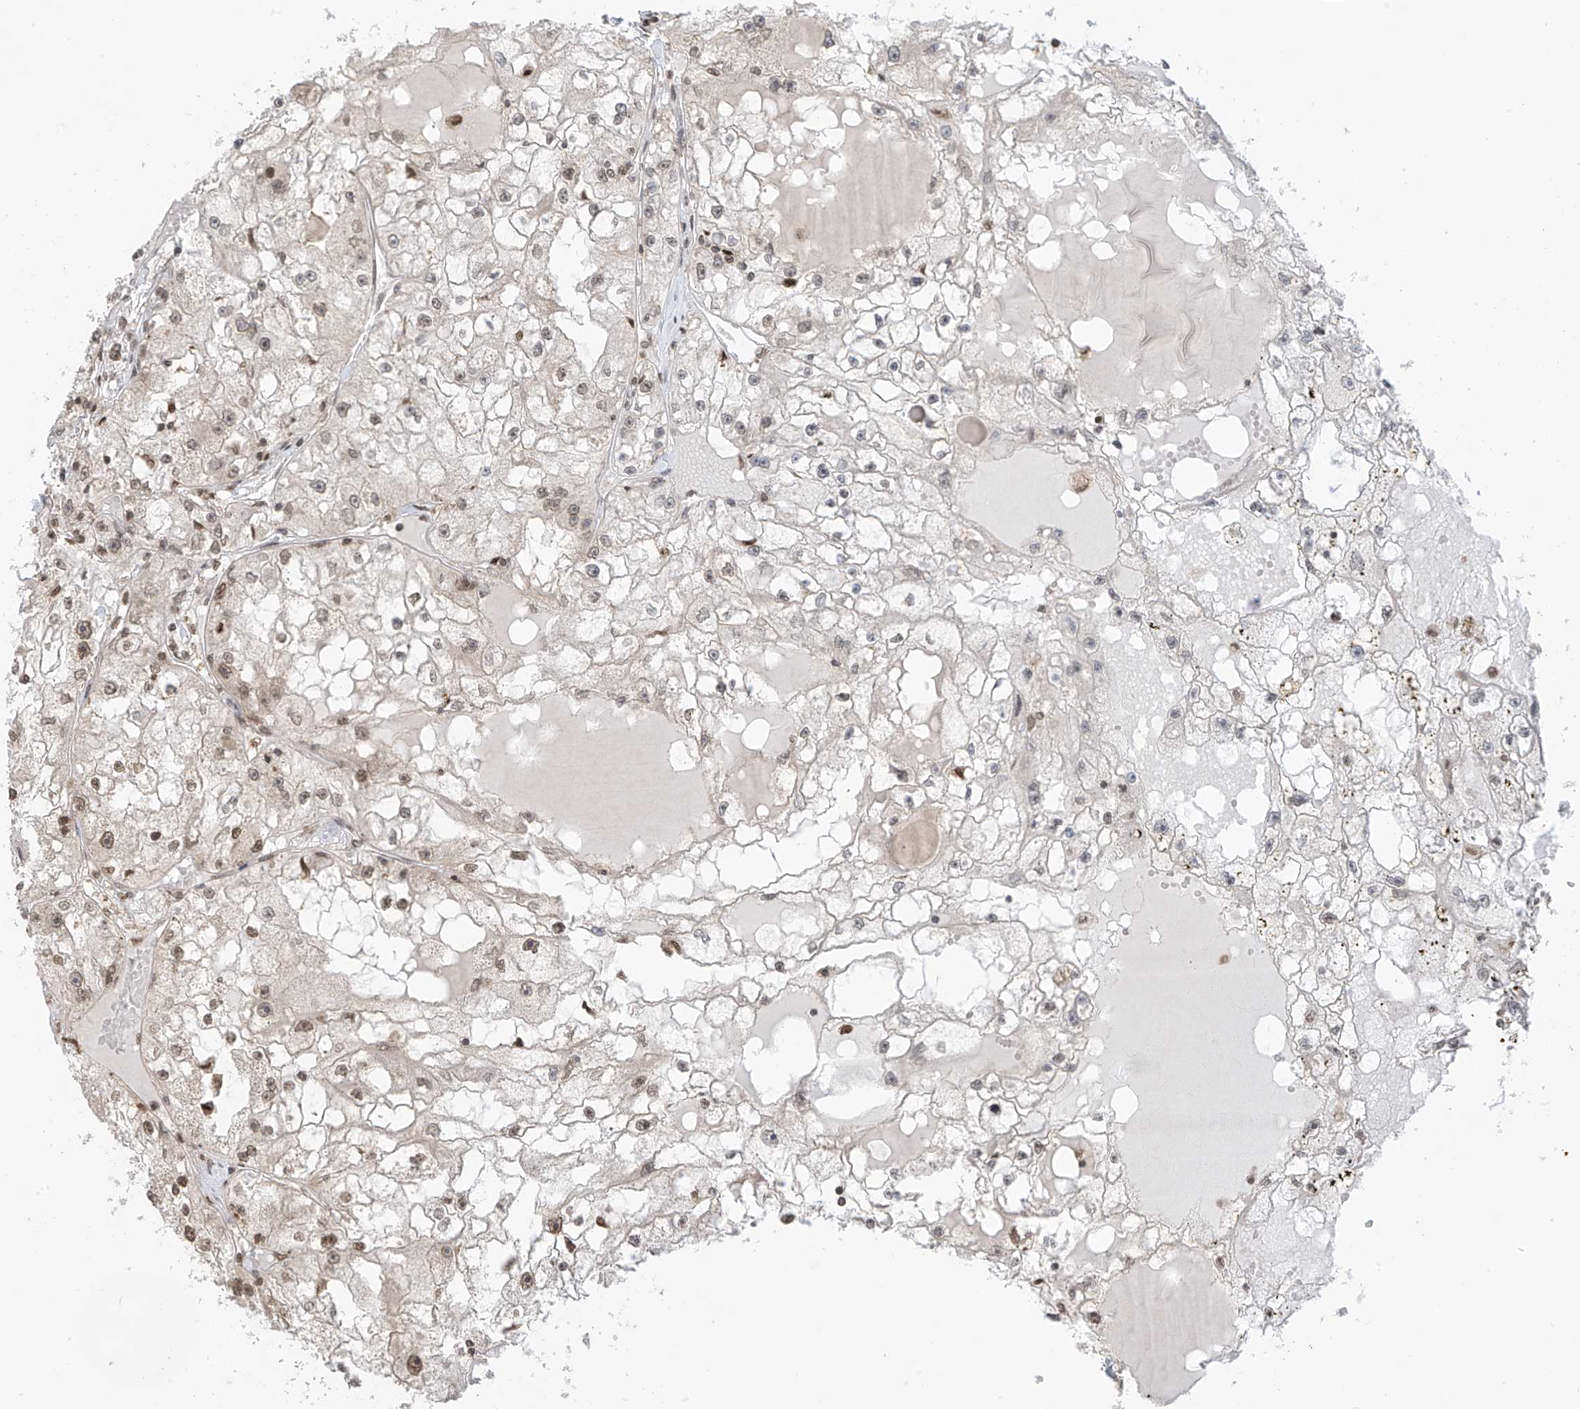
{"staining": {"intensity": "moderate", "quantity": "25%-75%", "location": "nuclear"}, "tissue": "renal cancer", "cell_type": "Tumor cells", "image_type": "cancer", "snomed": [{"axis": "morphology", "description": "Adenocarcinoma, NOS"}, {"axis": "topography", "description": "Kidney"}], "caption": "Immunohistochemical staining of renal adenocarcinoma shows medium levels of moderate nuclear positivity in approximately 25%-75% of tumor cells.", "gene": "KPNB1", "patient": {"sex": "male", "age": 56}}